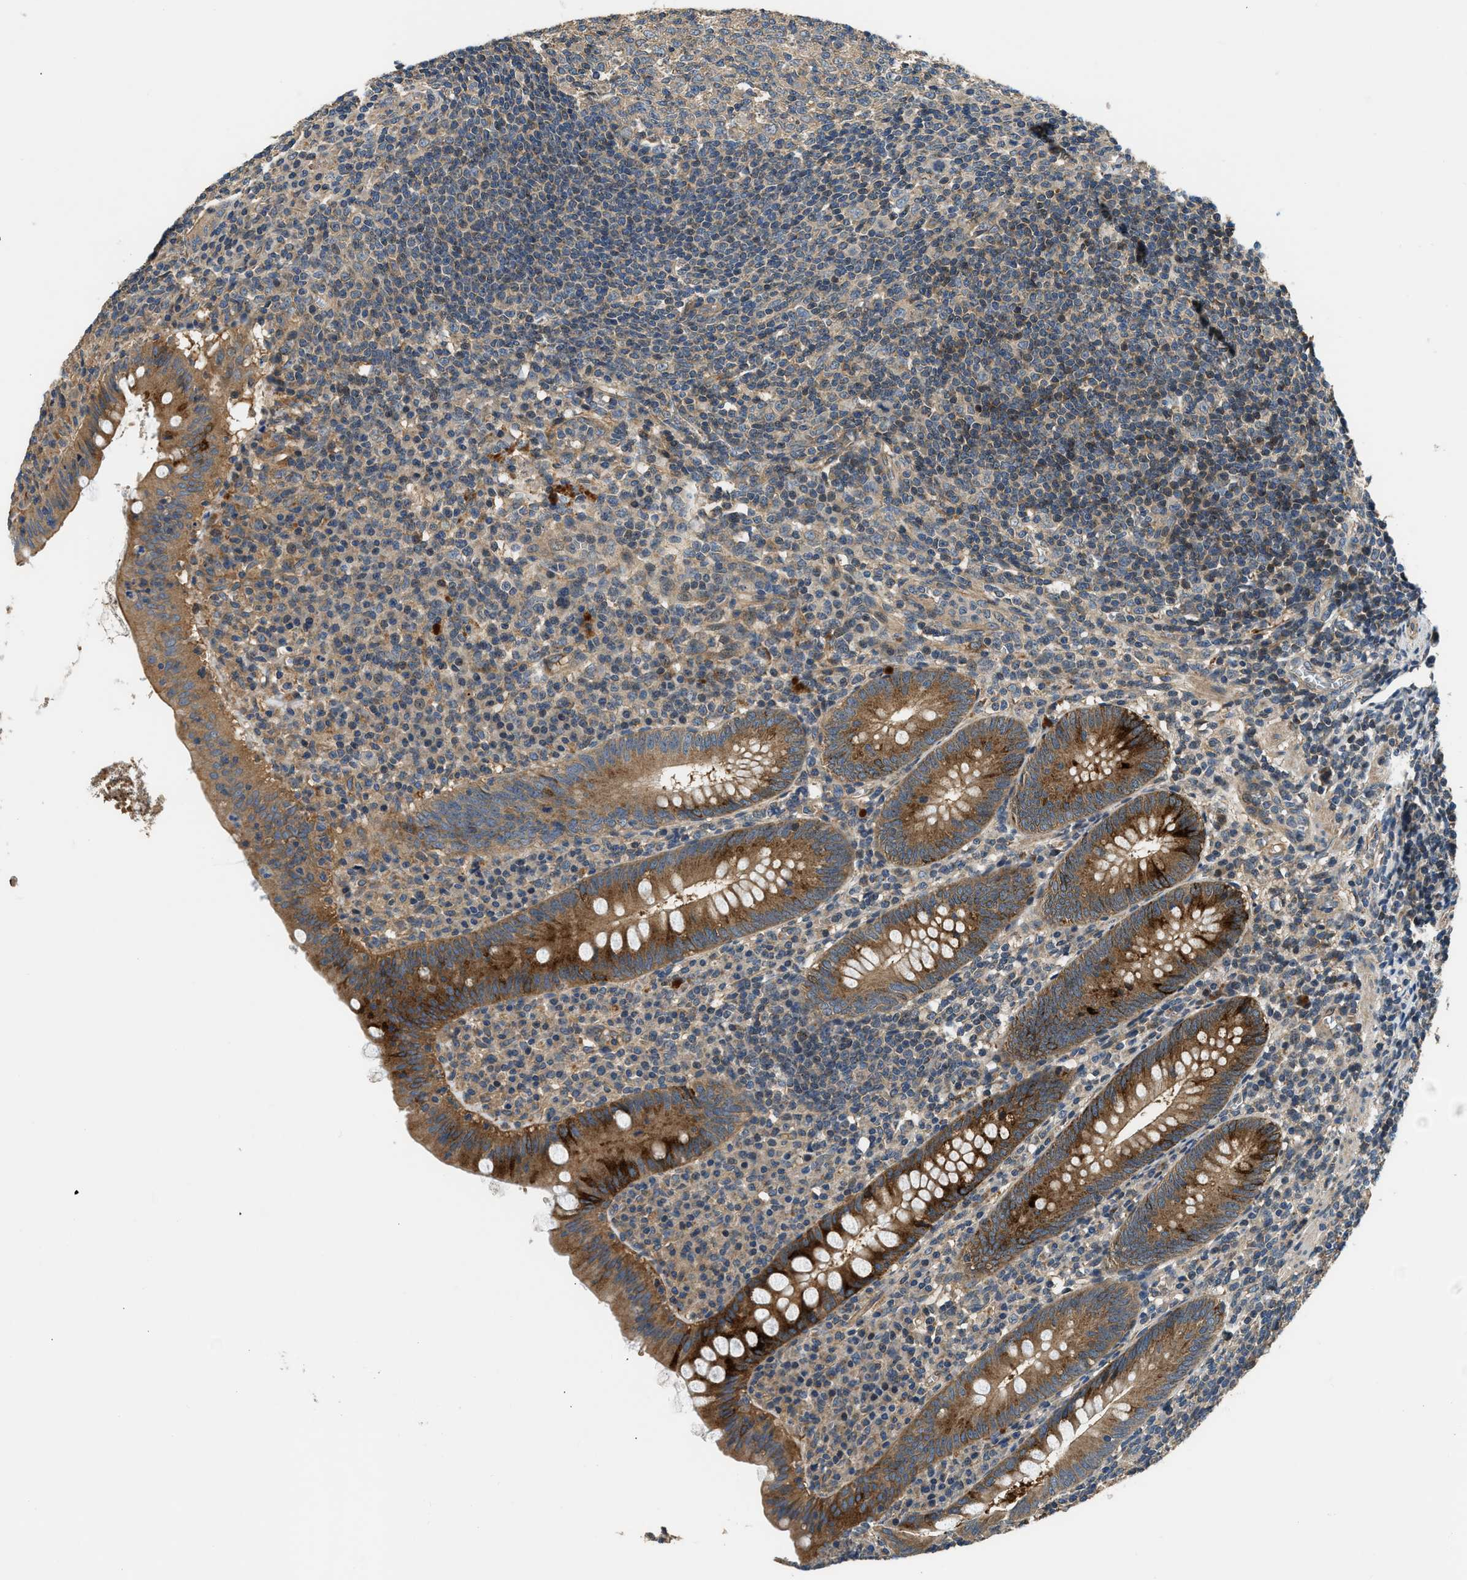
{"staining": {"intensity": "strong", "quantity": ">75%", "location": "cytoplasmic/membranous"}, "tissue": "appendix", "cell_type": "Glandular cells", "image_type": "normal", "snomed": [{"axis": "morphology", "description": "Normal tissue, NOS"}, {"axis": "topography", "description": "Appendix"}], "caption": "Immunohistochemistry (DAB (3,3'-diaminobenzidine)) staining of normal human appendix displays strong cytoplasmic/membranous protein positivity in about >75% of glandular cells. The staining was performed using DAB (3,3'-diaminobenzidine) to visualize the protein expression in brown, while the nuclei were stained in blue with hematoxylin (Magnification: 20x).", "gene": "IL3RA", "patient": {"sex": "male", "age": 56}}